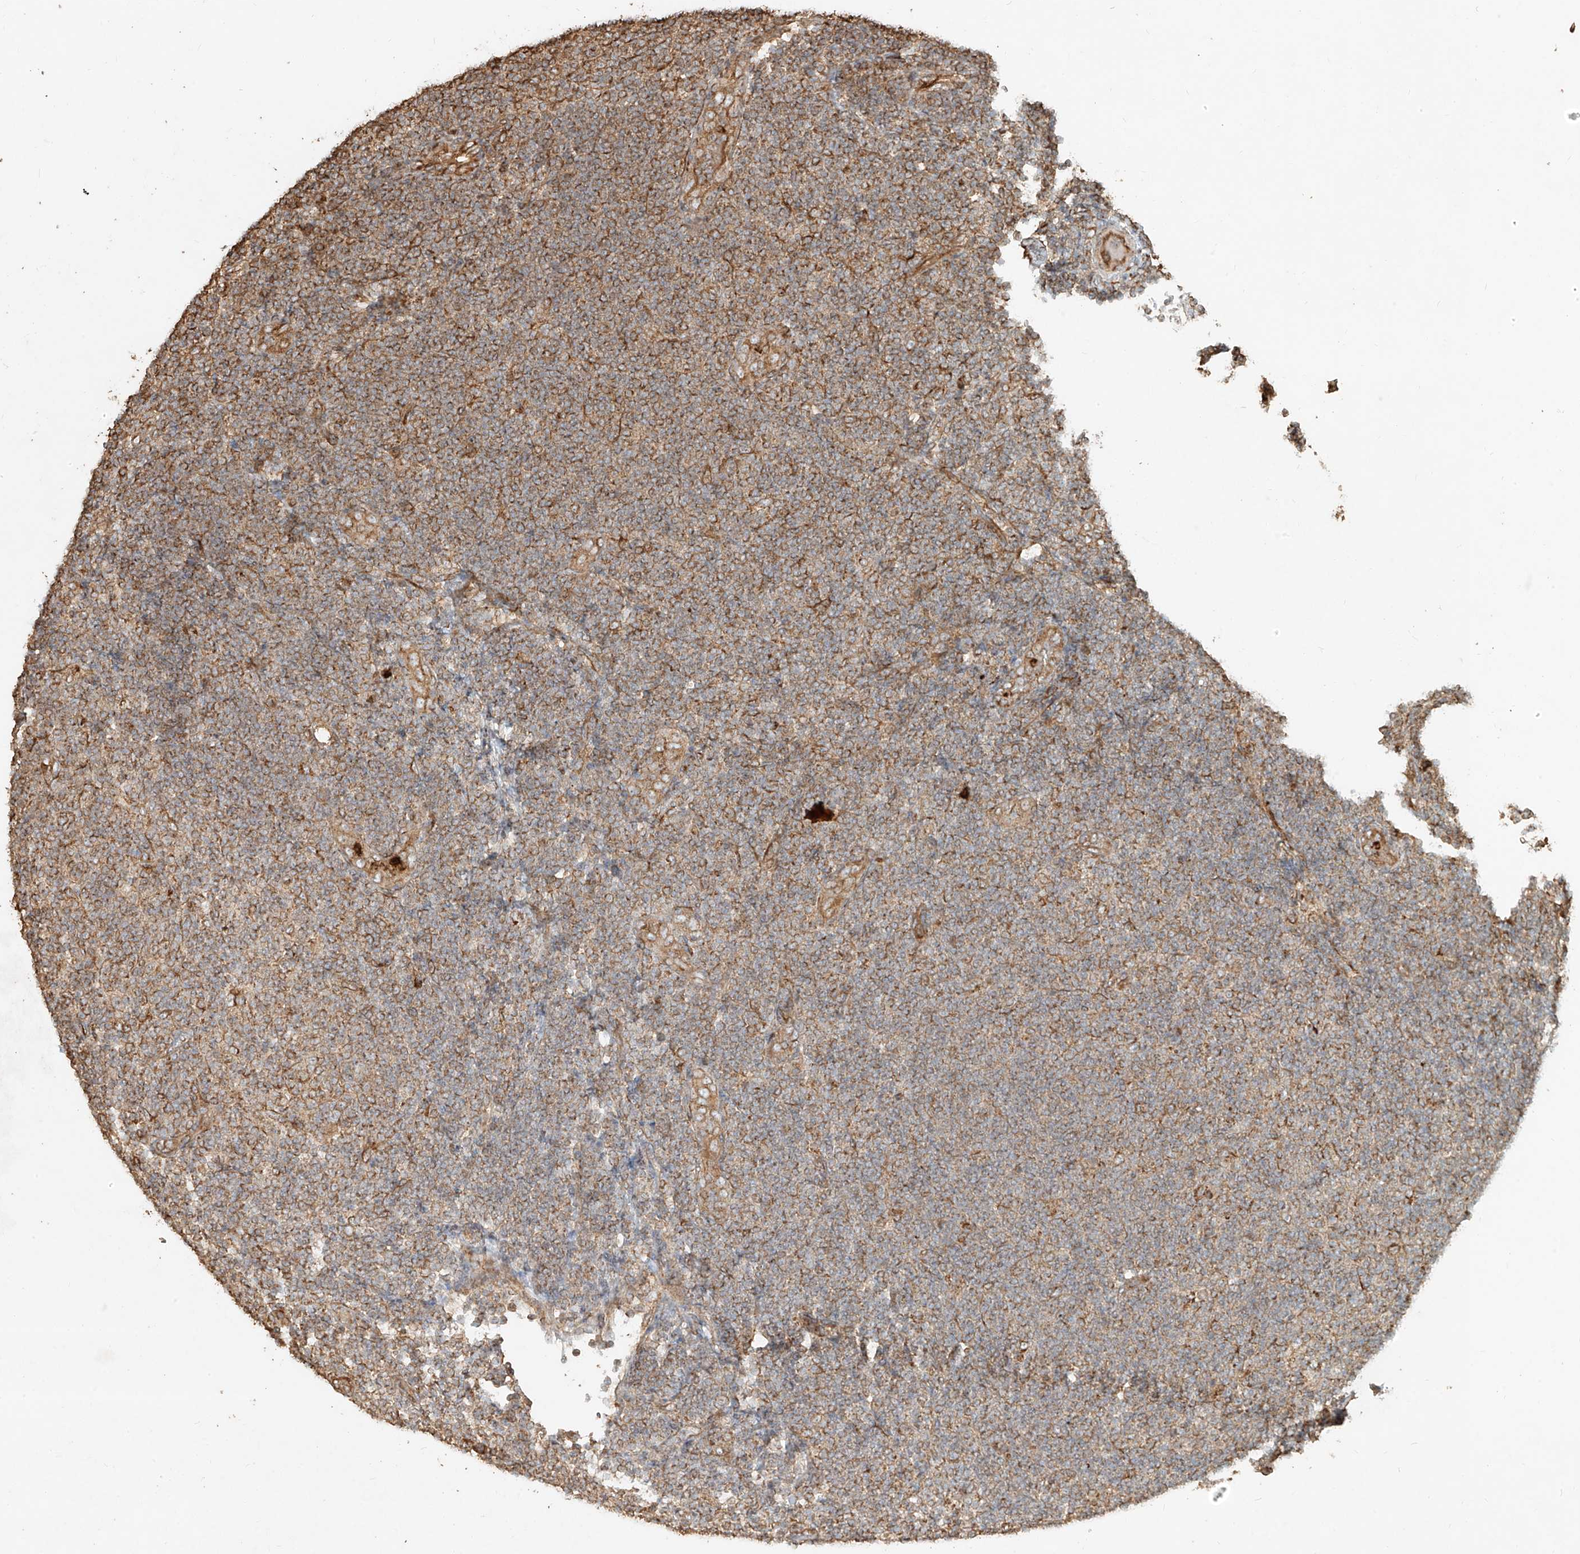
{"staining": {"intensity": "moderate", "quantity": ">75%", "location": "cytoplasmic/membranous"}, "tissue": "lymphoma", "cell_type": "Tumor cells", "image_type": "cancer", "snomed": [{"axis": "morphology", "description": "Malignant lymphoma, non-Hodgkin's type, Low grade"}, {"axis": "topography", "description": "Lymph node"}], "caption": "Brown immunohistochemical staining in low-grade malignant lymphoma, non-Hodgkin's type demonstrates moderate cytoplasmic/membranous expression in about >75% of tumor cells.", "gene": "EFNB1", "patient": {"sex": "male", "age": 83}}